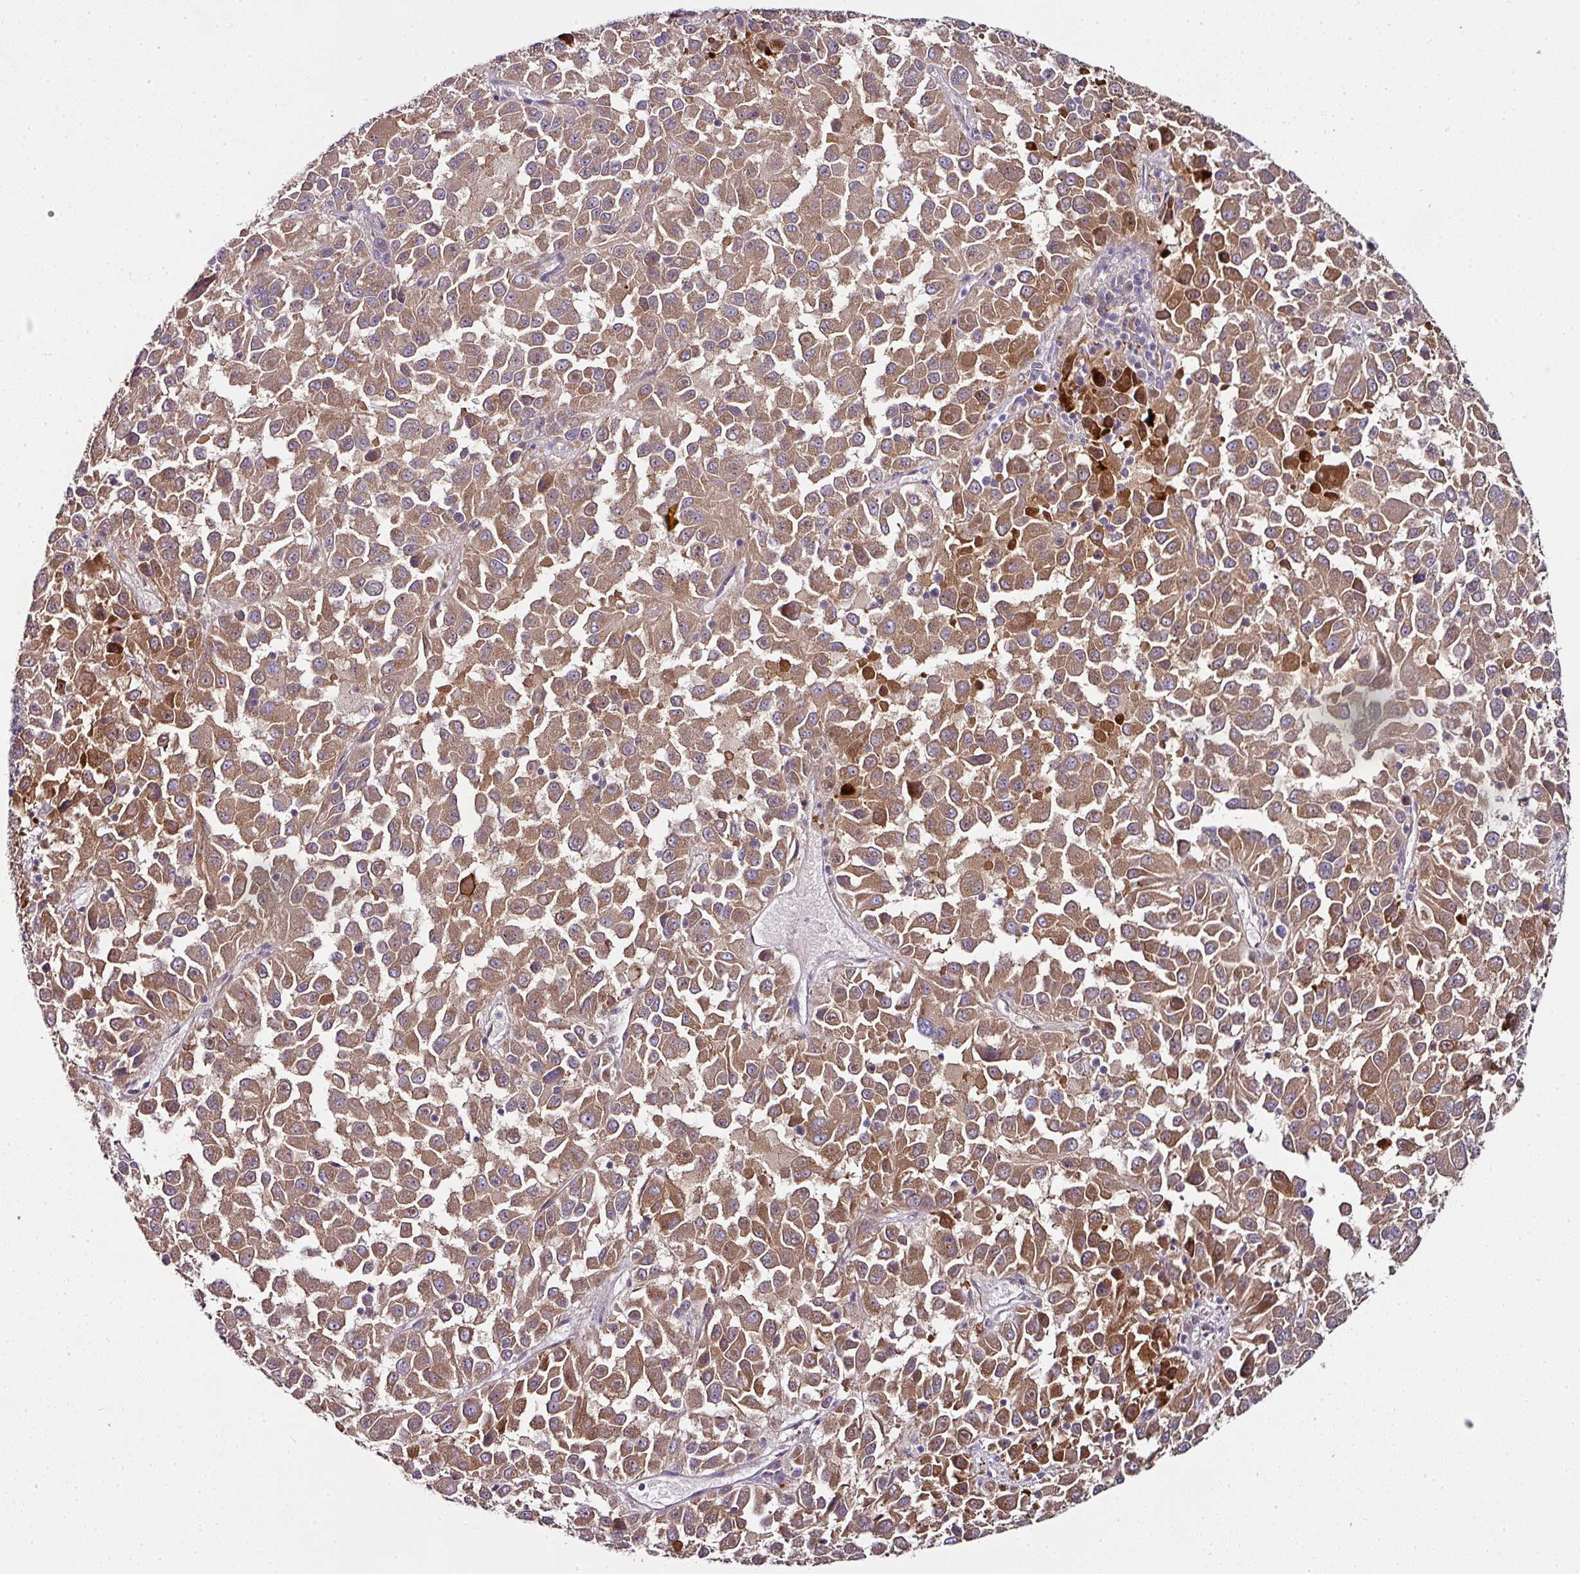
{"staining": {"intensity": "moderate", "quantity": ">75%", "location": "cytoplasmic/membranous"}, "tissue": "melanoma", "cell_type": "Tumor cells", "image_type": "cancer", "snomed": [{"axis": "morphology", "description": "Malignant melanoma, Metastatic site"}, {"axis": "topography", "description": "Lung"}], "caption": "There is medium levels of moderate cytoplasmic/membranous expression in tumor cells of melanoma, as demonstrated by immunohistochemical staining (brown color).", "gene": "SKIC2", "patient": {"sex": "male", "age": 64}}